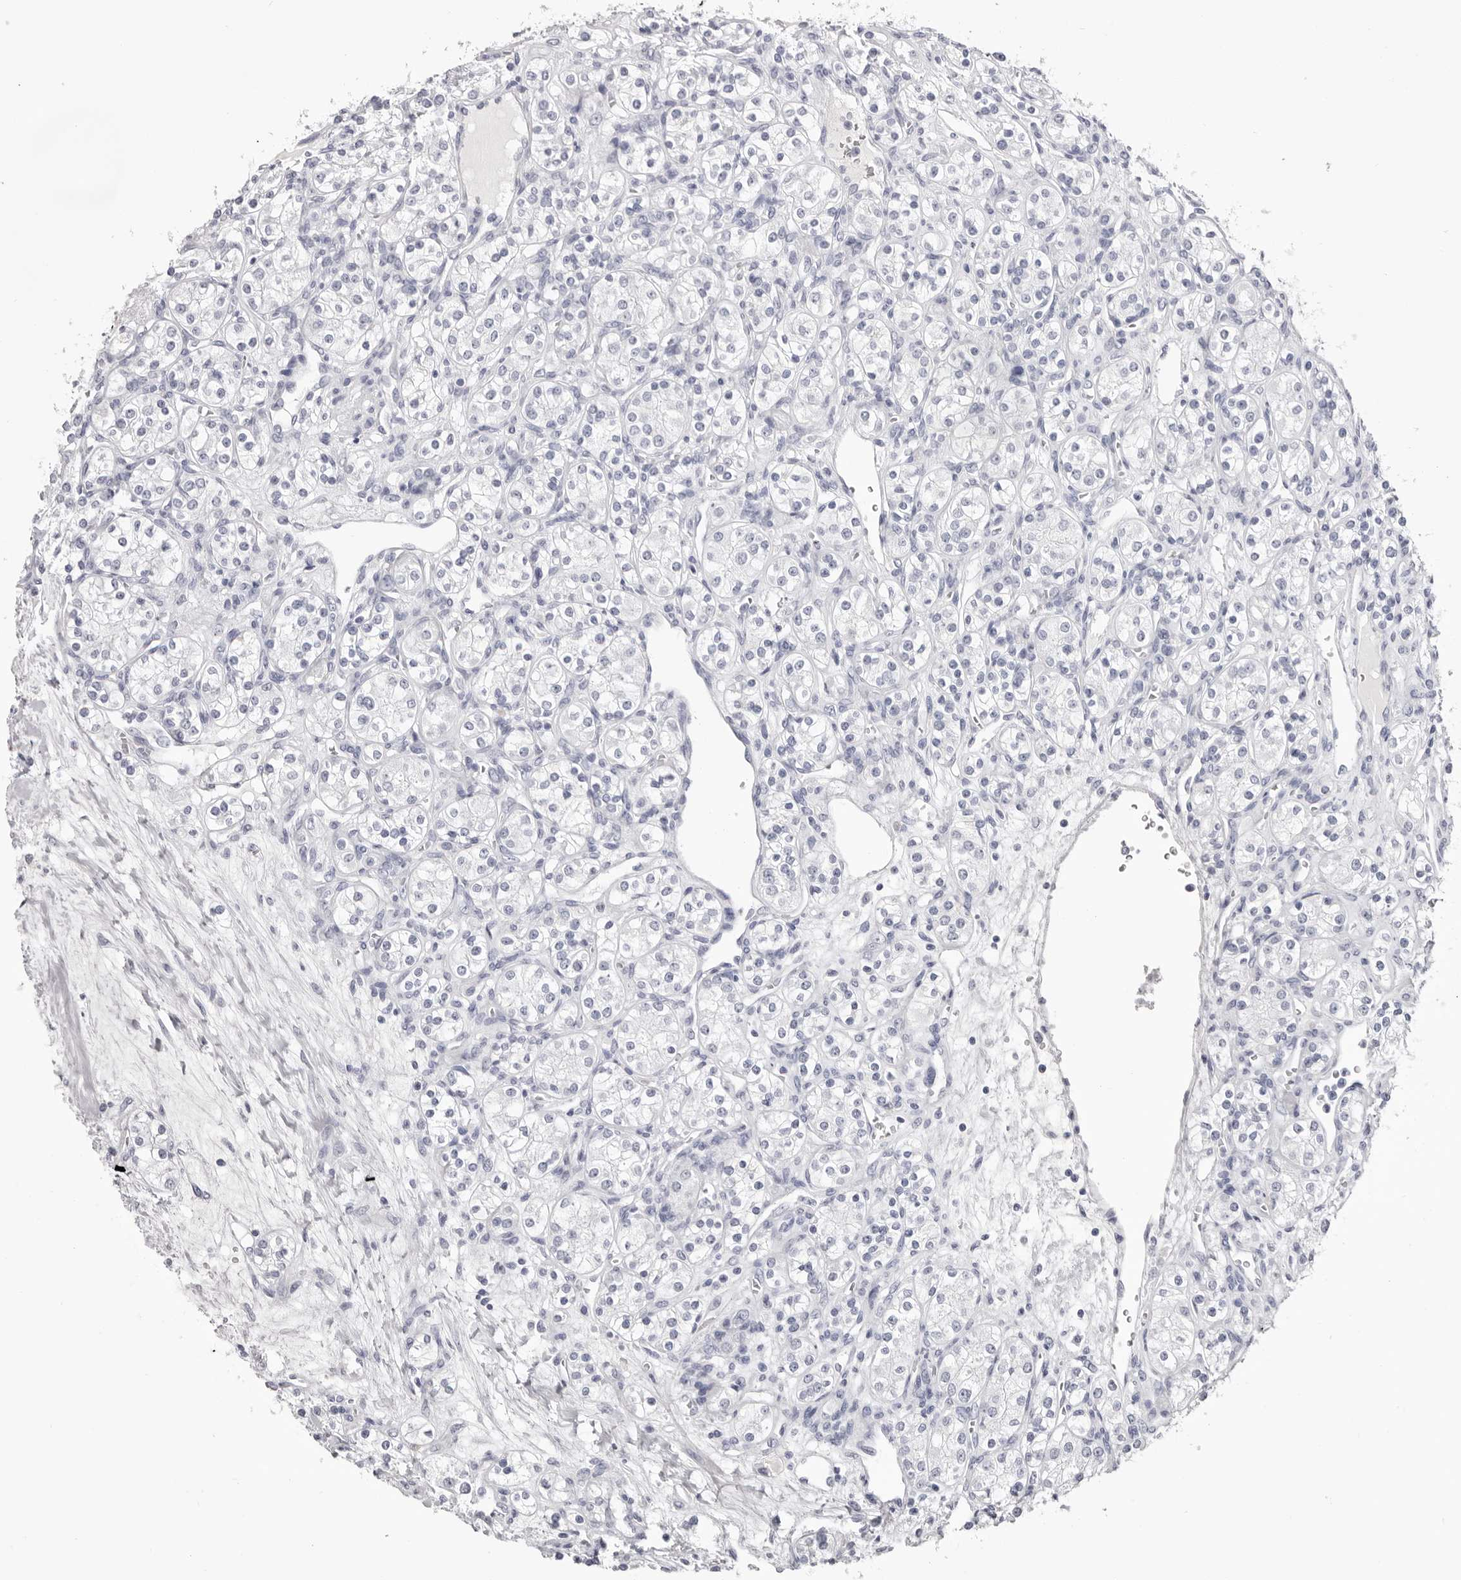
{"staining": {"intensity": "negative", "quantity": "none", "location": "none"}, "tissue": "renal cancer", "cell_type": "Tumor cells", "image_type": "cancer", "snomed": [{"axis": "morphology", "description": "Adenocarcinoma, NOS"}, {"axis": "topography", "description": "Kidney"}], "caption": "Immunohistochemistry micrograph of neoplastic tissue: human renal cancer (adenocarcinoma) stained with DAB shows no significant protein expression in tumor cells. Brightfield microscopy of immunohistochemistry (IHC) stained with DAB (3,3'-diaminobenzidine) (brown) and hematoxylin (blue), captured at high magnification.", "gene": "LPO", "patient": {"sex": "male", "age": 77}}